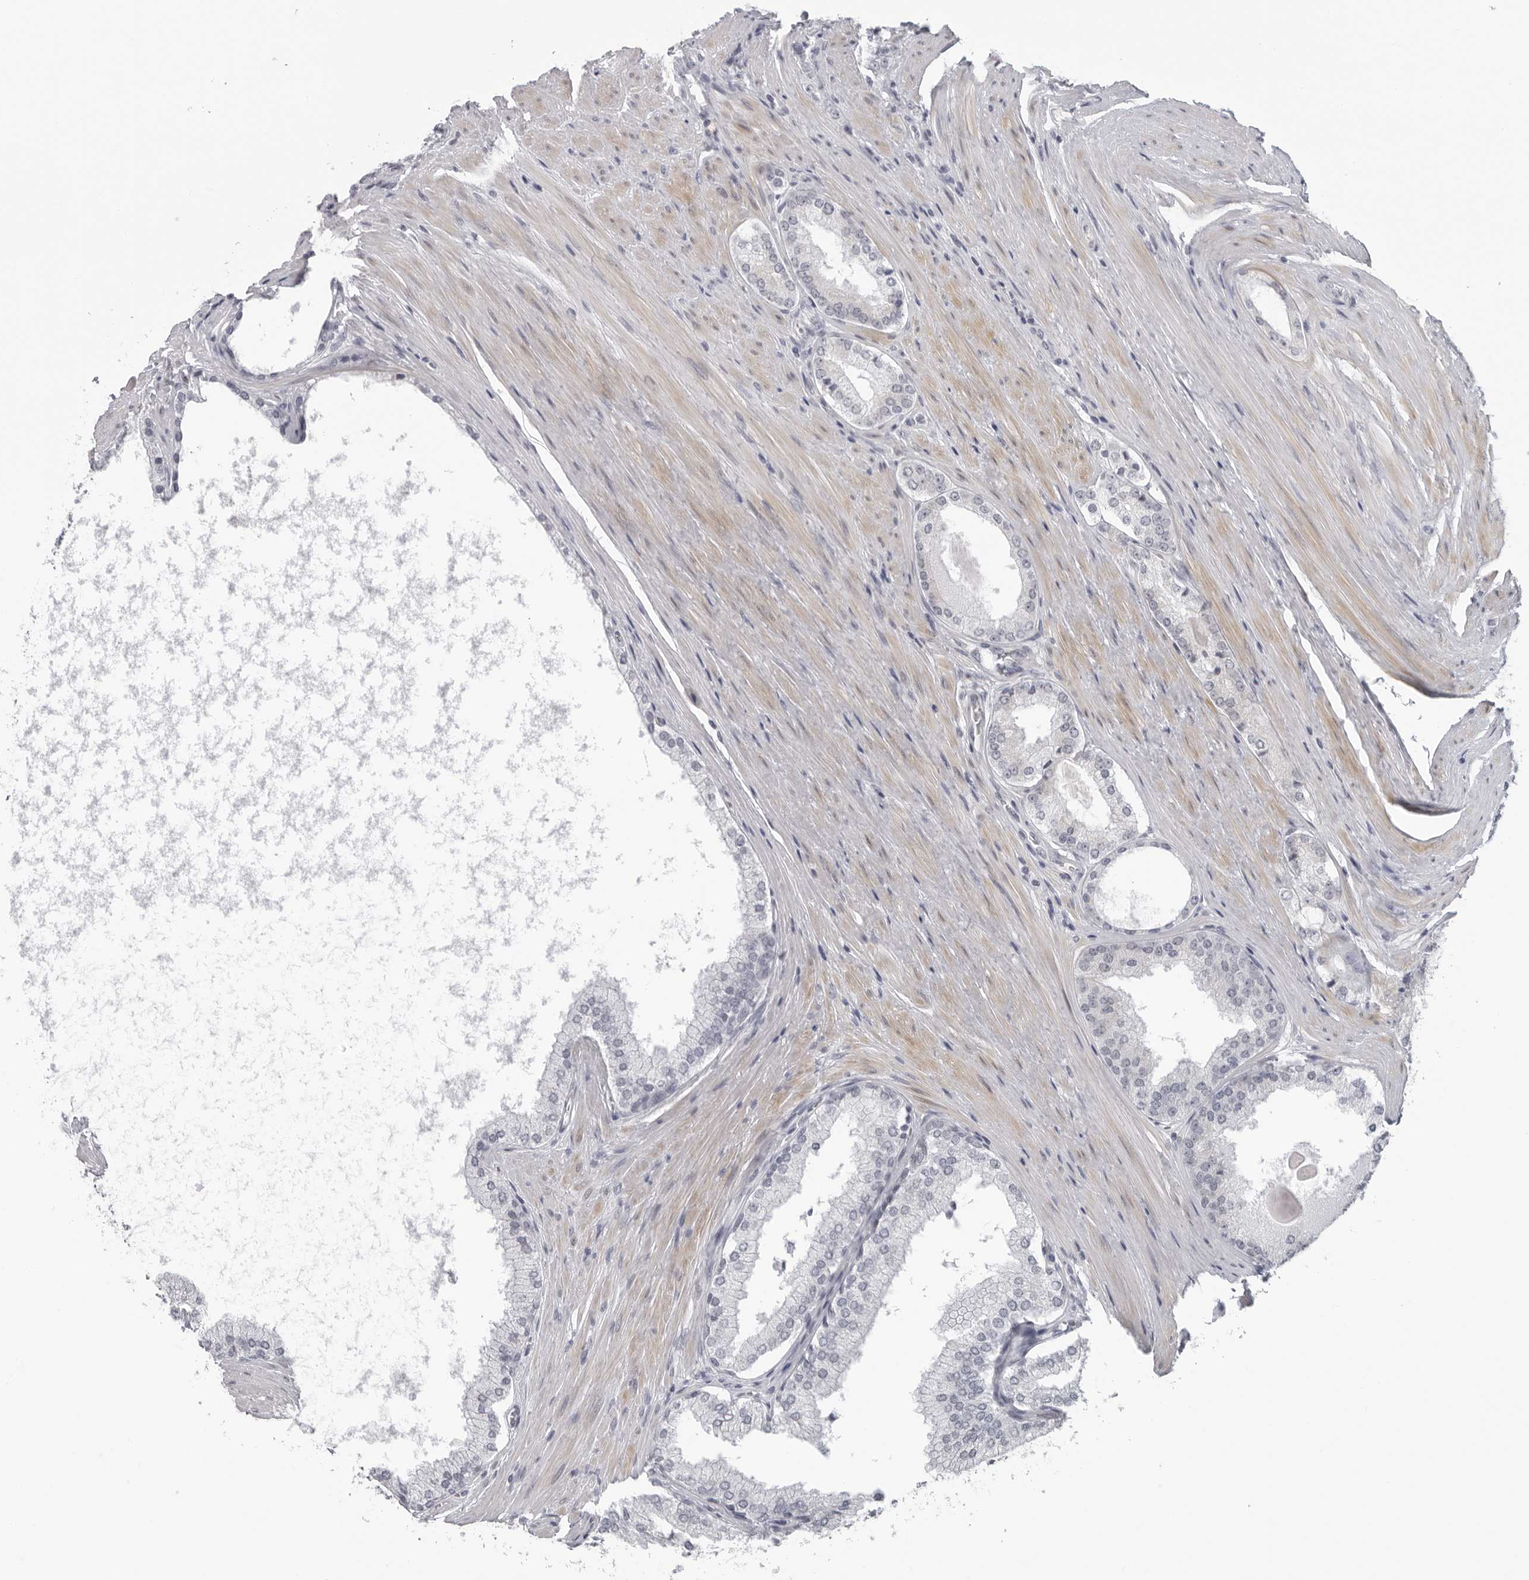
{"staining": {"intensity": "negative", "quantity": "none", "location": "none"}, "tissue": "prostate cancer", "cell_type": "Tumor cells", "image_type": "cancer", "snomed": [{"axis": "morphology", "description": "Adenocarcinoma, High grade"}, {"axis": "topography", "description": "Prostate"}], "caption": "The immunohistochemistry image has no significant positivity in tumor cells of prostate cancer (adenocarcinoma (high-grade)) tissue.", "gene": "OPLAH", "patient": {"sex": "male", "age": 60}}